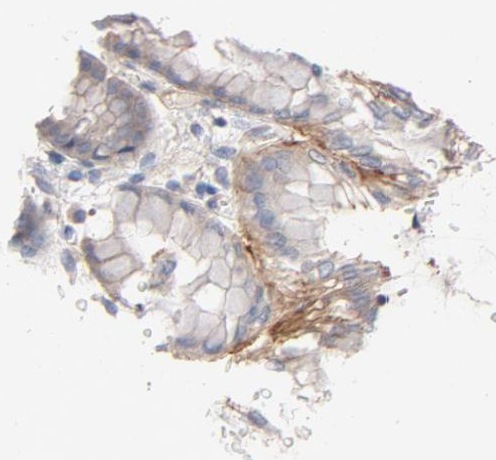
{"staining": {"intensity": "moderate", "quantity": ">75%", "location": "cytoplasmic/membranous"}, "tissue": "stomach", "cell_type": "Glandular cells", "image_type": "normal", "snomed": [{"axis": "morphology", "description": "Normal tissue, NOS"}, {"axis": "topography", "description": "Stomach, upper"}], "caption": "Stomach was stained to show a protein in brown. There is medium levels of moderate cytoplasmic/membranous expression in approximately >75% of glandular cells.", "gene": "STRN3", "patient": {"sex": "female", "age": 56}}